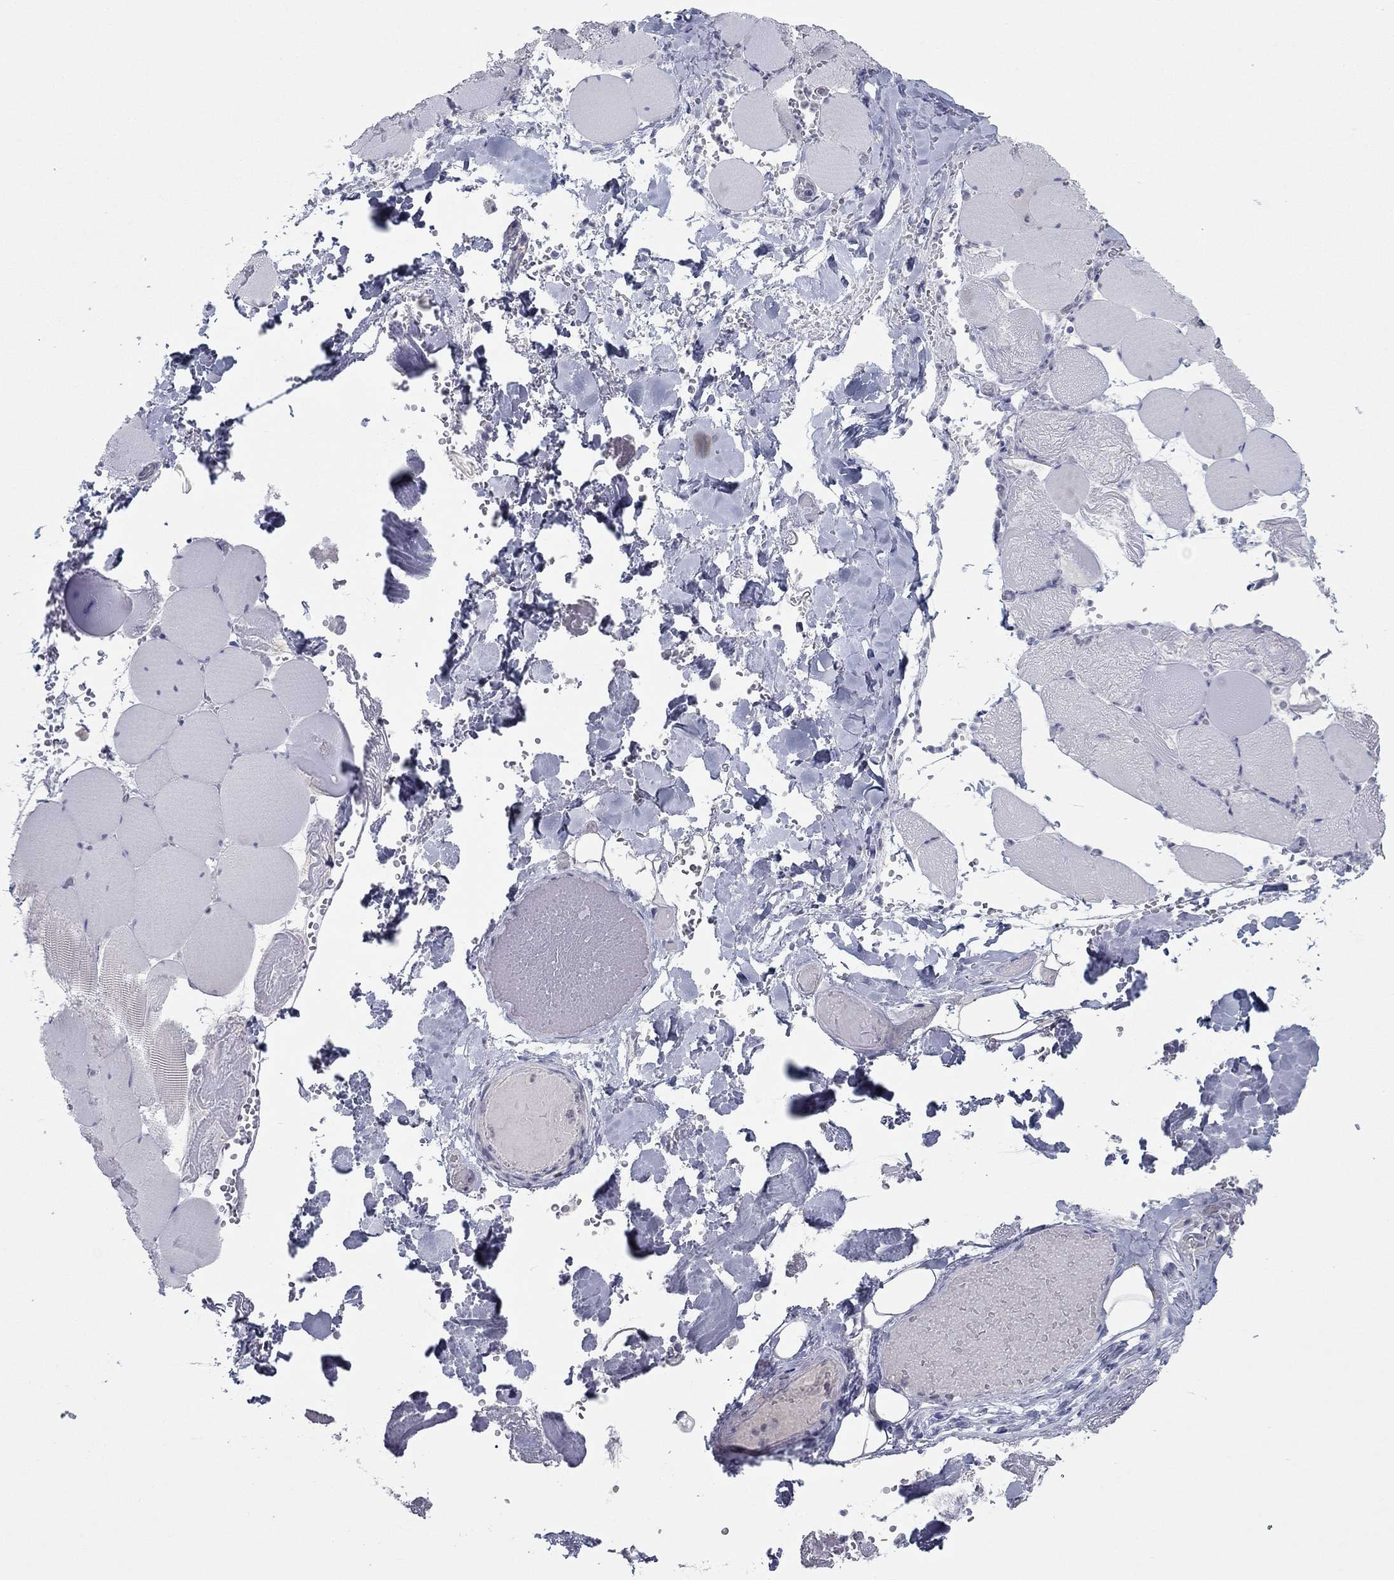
{"staining": {"intensity": "negative", "quantity": "none", "location": "none"}, "tissue": "skeletal muscle", "cell_type": "Myocytes", "image_type": "normal", "snomed": [{"axis": "morphology", "description": "Normal tissue, NOS"}, {"axis": "morphology", "description": "Malignant melanoma, Metastatic site"}, {"axis": "topography", "description": "Skeletal muscle"}], "caption": "This is a micrograph of immunohistochemistry (IHC) staining of normal skeletal muscle, which shows no positivity in myocytes. The staining is performed using DAB brown chromogen with nuclei counter-stained in using hematoxylin.", "gene": "PLS1", "patient": {"sex": "male", "age": 50}}